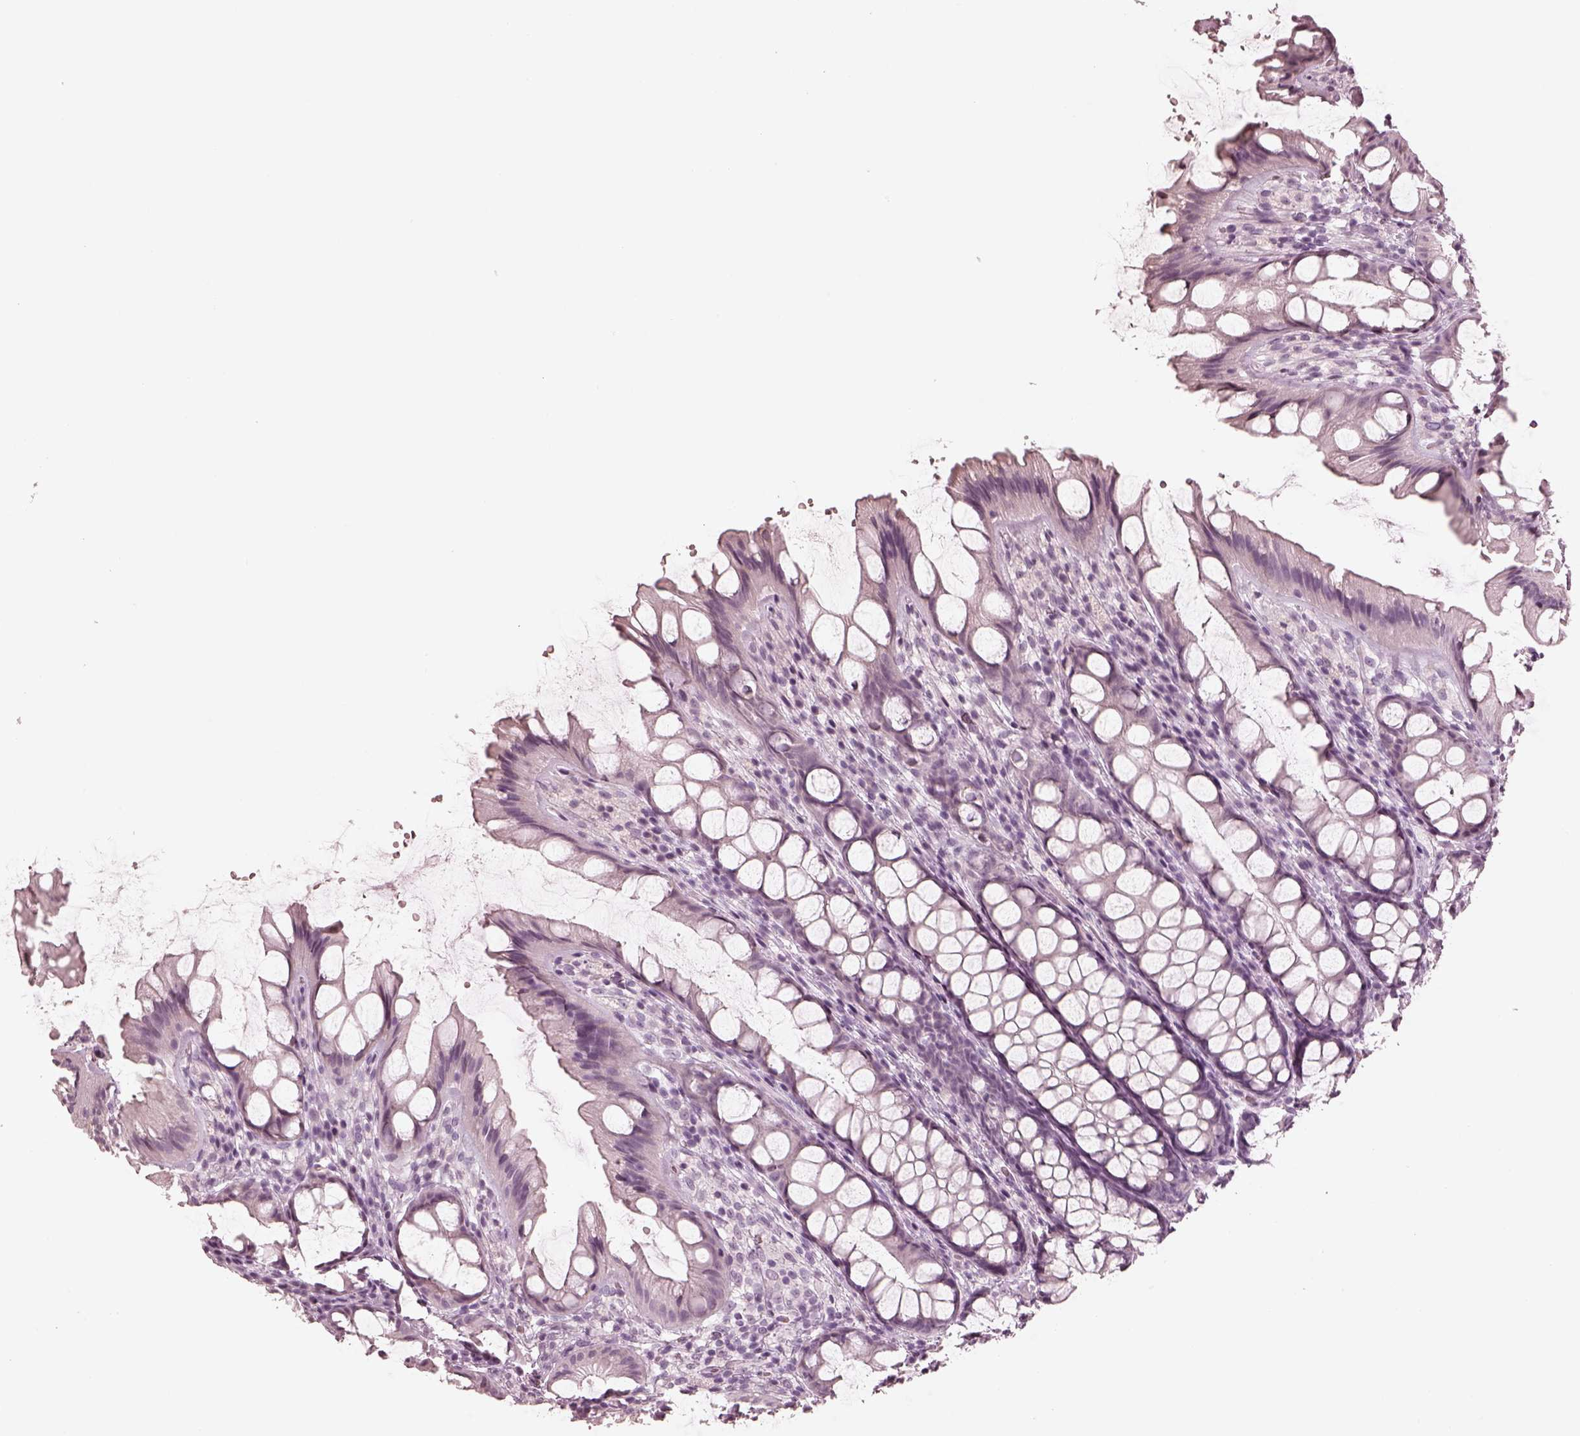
{"staining": {"intensity": "negative", "quantity": "none", "location": "none"}, "tissue": "colon", "cell_type": "Endothelial cells", "image_type": "normal", "snomed": [{"axis": "morphology", "description": "Normal tissue, NOS"}, {"axis": "topography", "description": "Colon"}], "caption": "Human colon stained for a protein using IHC displays no expression in endothelial cells.", "gene": "CALR3", "patient": {"sex": "male", "age": 47}}